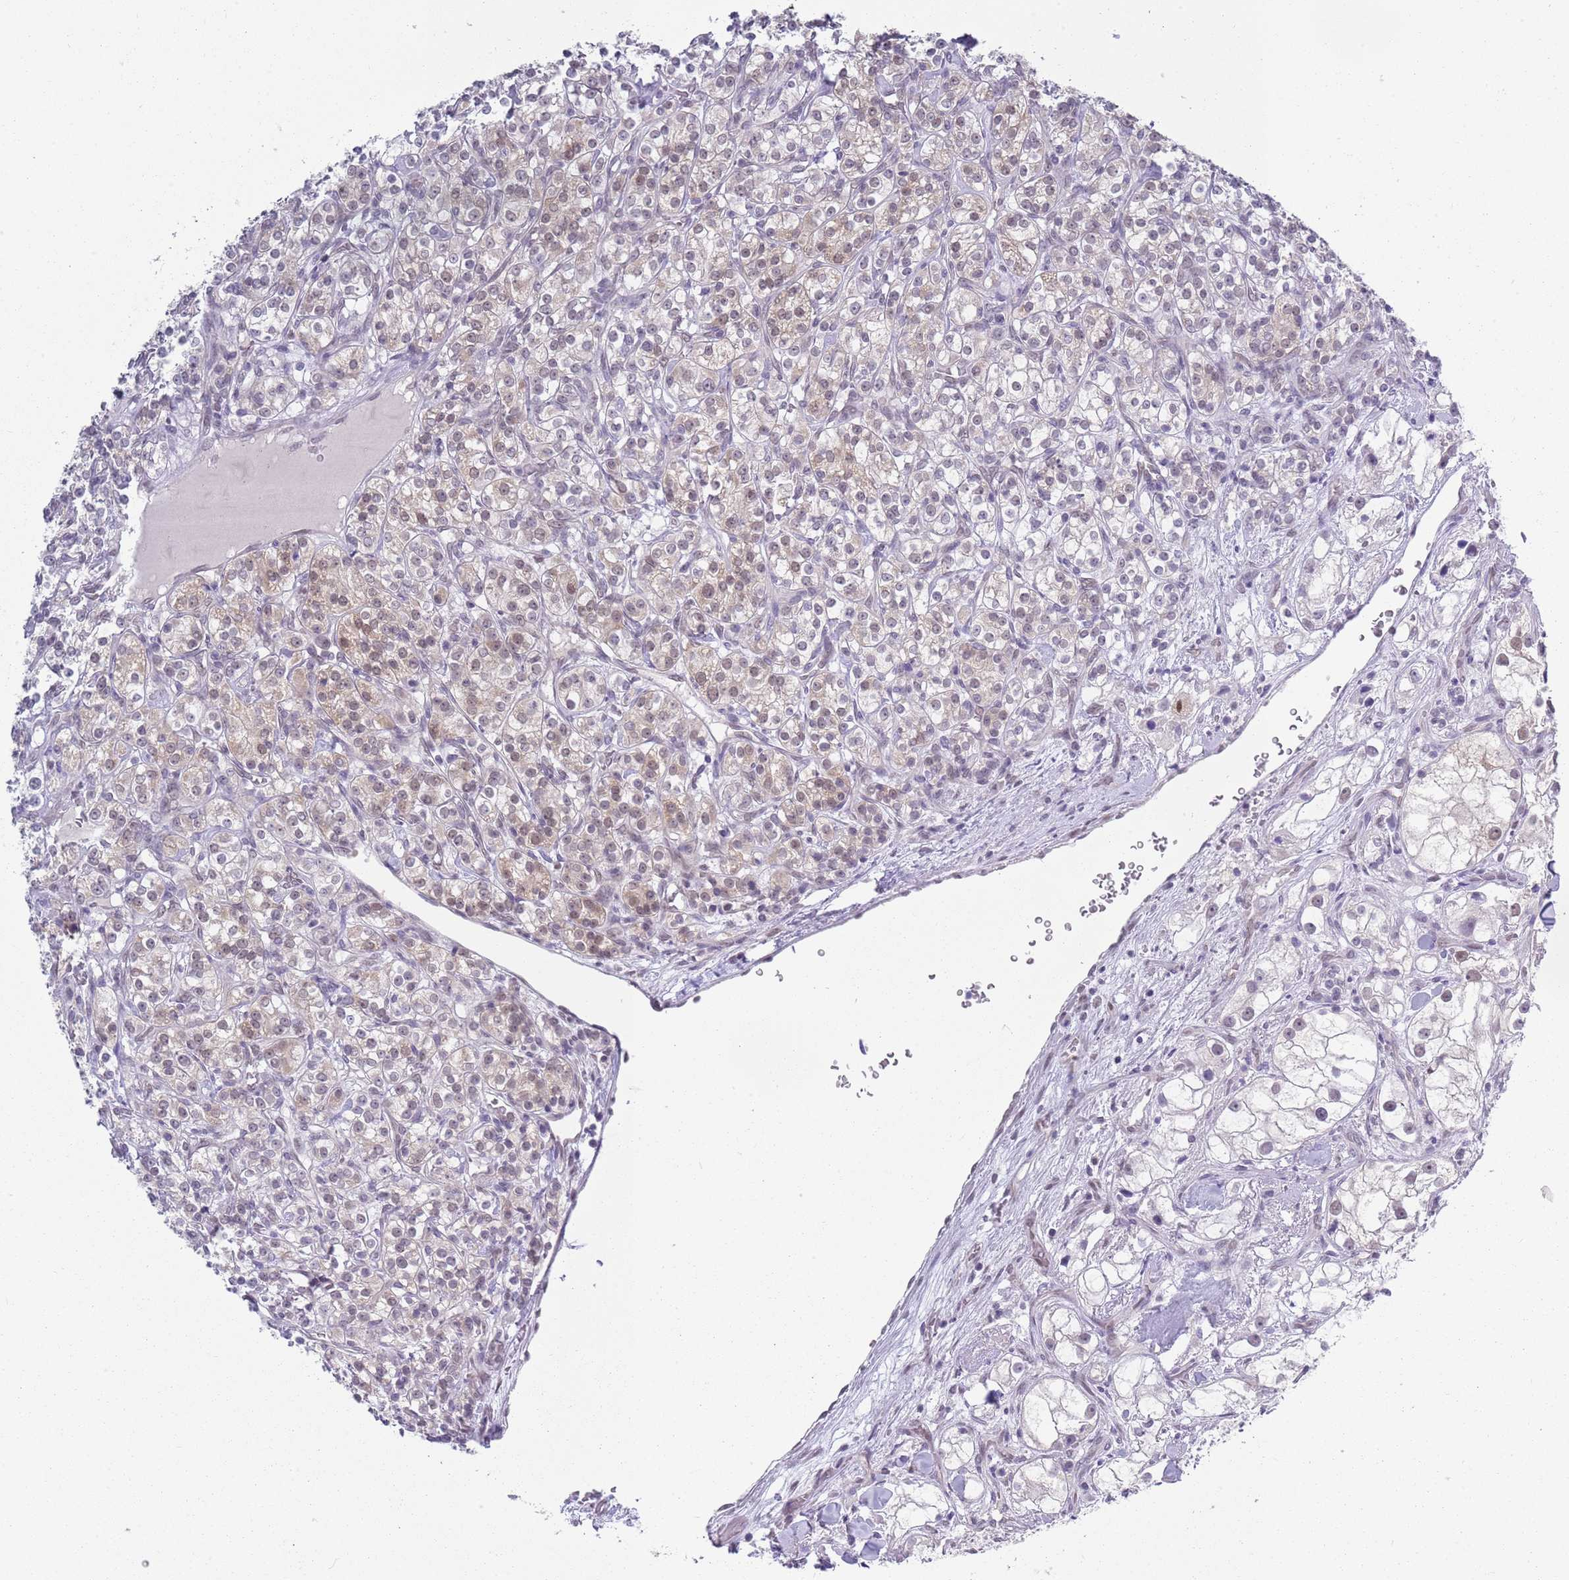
{"staining": {"intensity": "weak", "quantity": "25%-75%", "location": "nuclear"}, "tissue": "renal cancer", "cell_type": "Tumor cells", "image_type": "cancer", "snomed": [{"axis": "morphology", "description": "Adenocarcinoma, NOS"}, {"axis": "topography", "description": "Kidney"}], "caption": "Human renal adenocarcinoma stained with a brown dye demonstrates weak nuclear positive positivity in approximately 25%-75% of tumor cells.", "gene": "SEPHS2", "patient": {"sex": "male", "age": 77}}